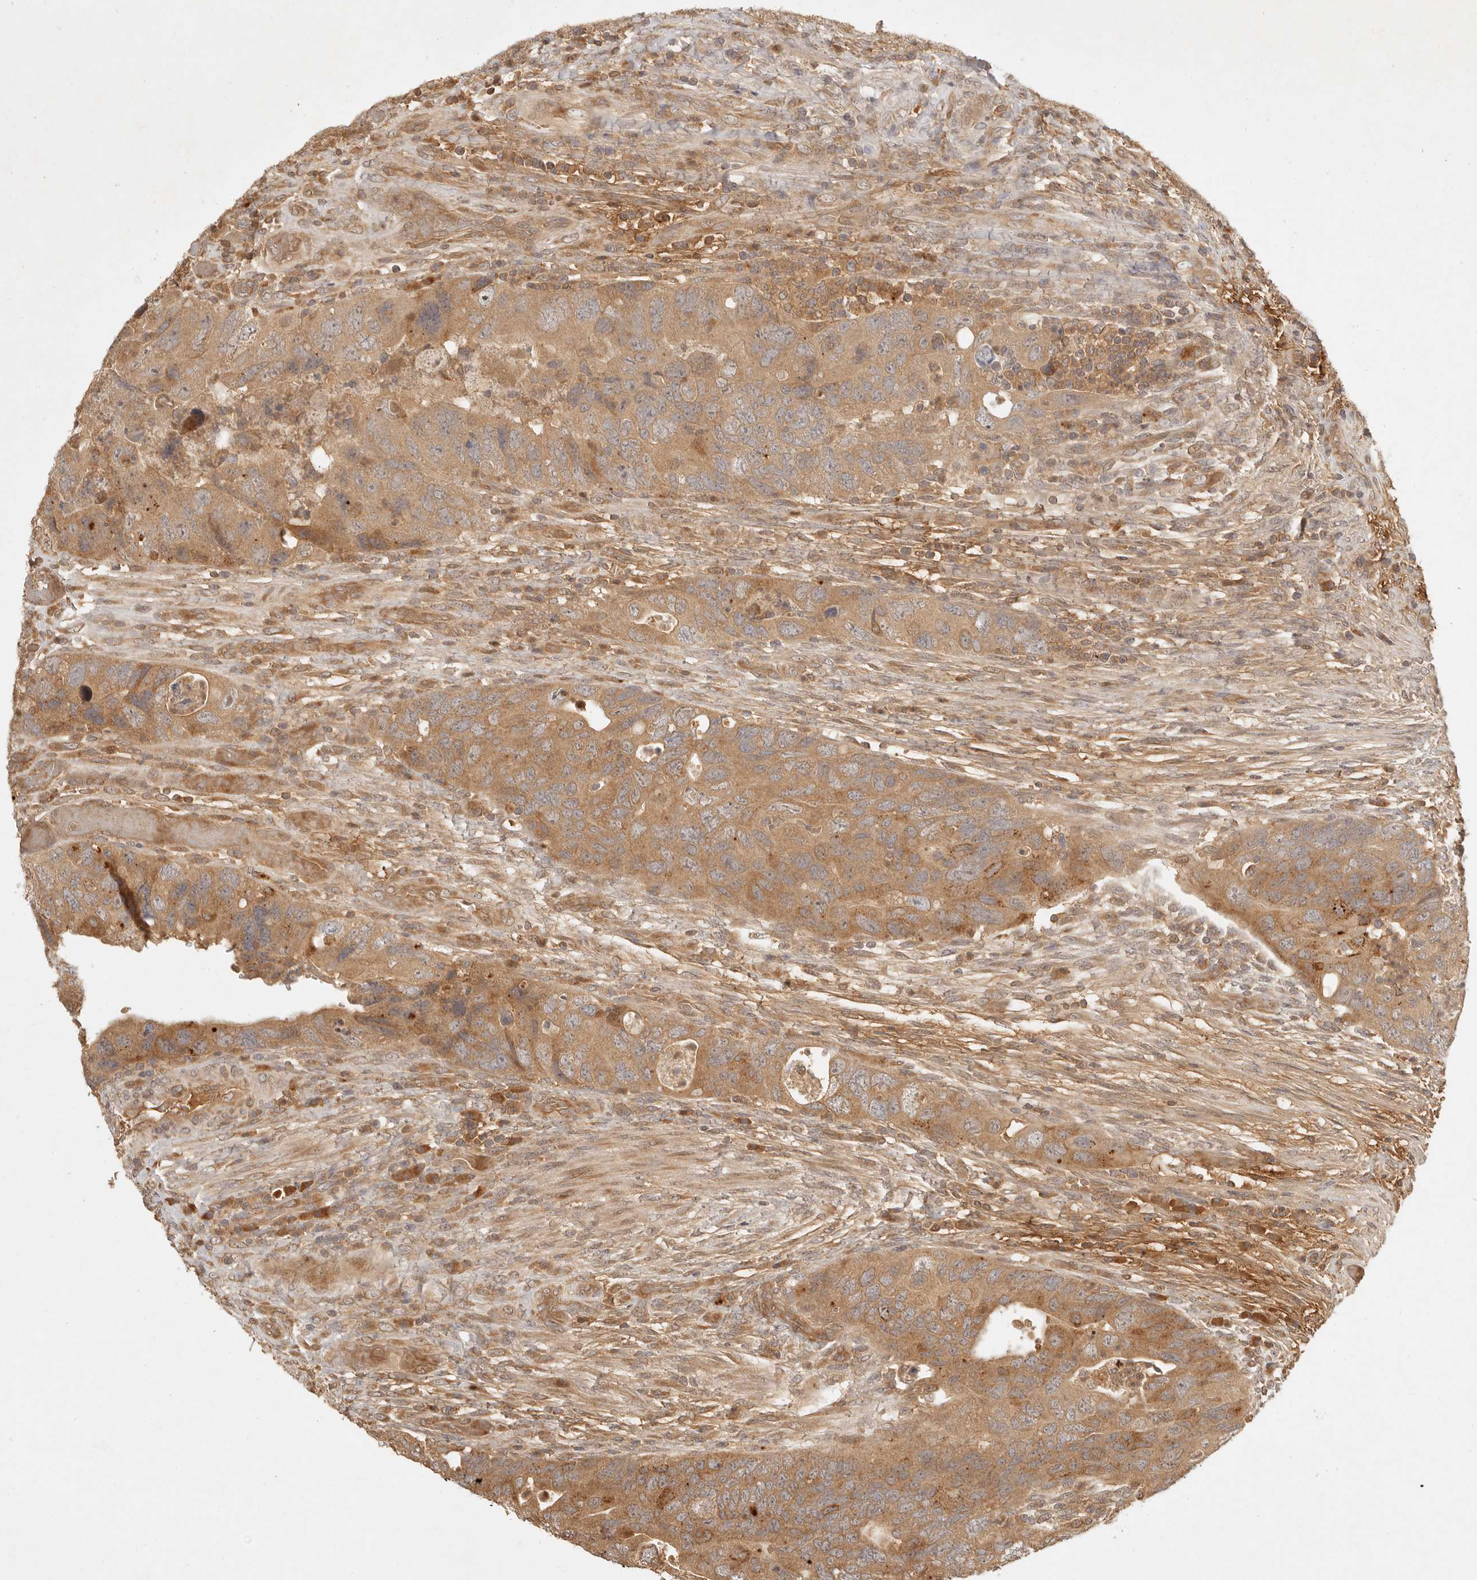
{"staining": {"intensity": "moderate", "quantity": ">75%", "location": "cytoplasmic/membranous"}, "tissue": "colorectal cancer", "cell_type": "Tumor cells", "image_type": "cancer", "snomed": [{"axis": "morphology", "description": "Adenocarcinoma, NOS"}, {"axis": "topography", "description": "Rectum"}], "caption": "Colorectal adenocarcinoma was stained to show a protein in brown. There is medium levels of moderate cytoplasmic/membranous staining in approximately >75% of tumor cells. (Stains: DAB in brown, nuclei in blue, Microscopy: brightfield microscopy at high magnification).", "gene": "ANKRD61", "patient": {"sex": "male", "age": 63}}